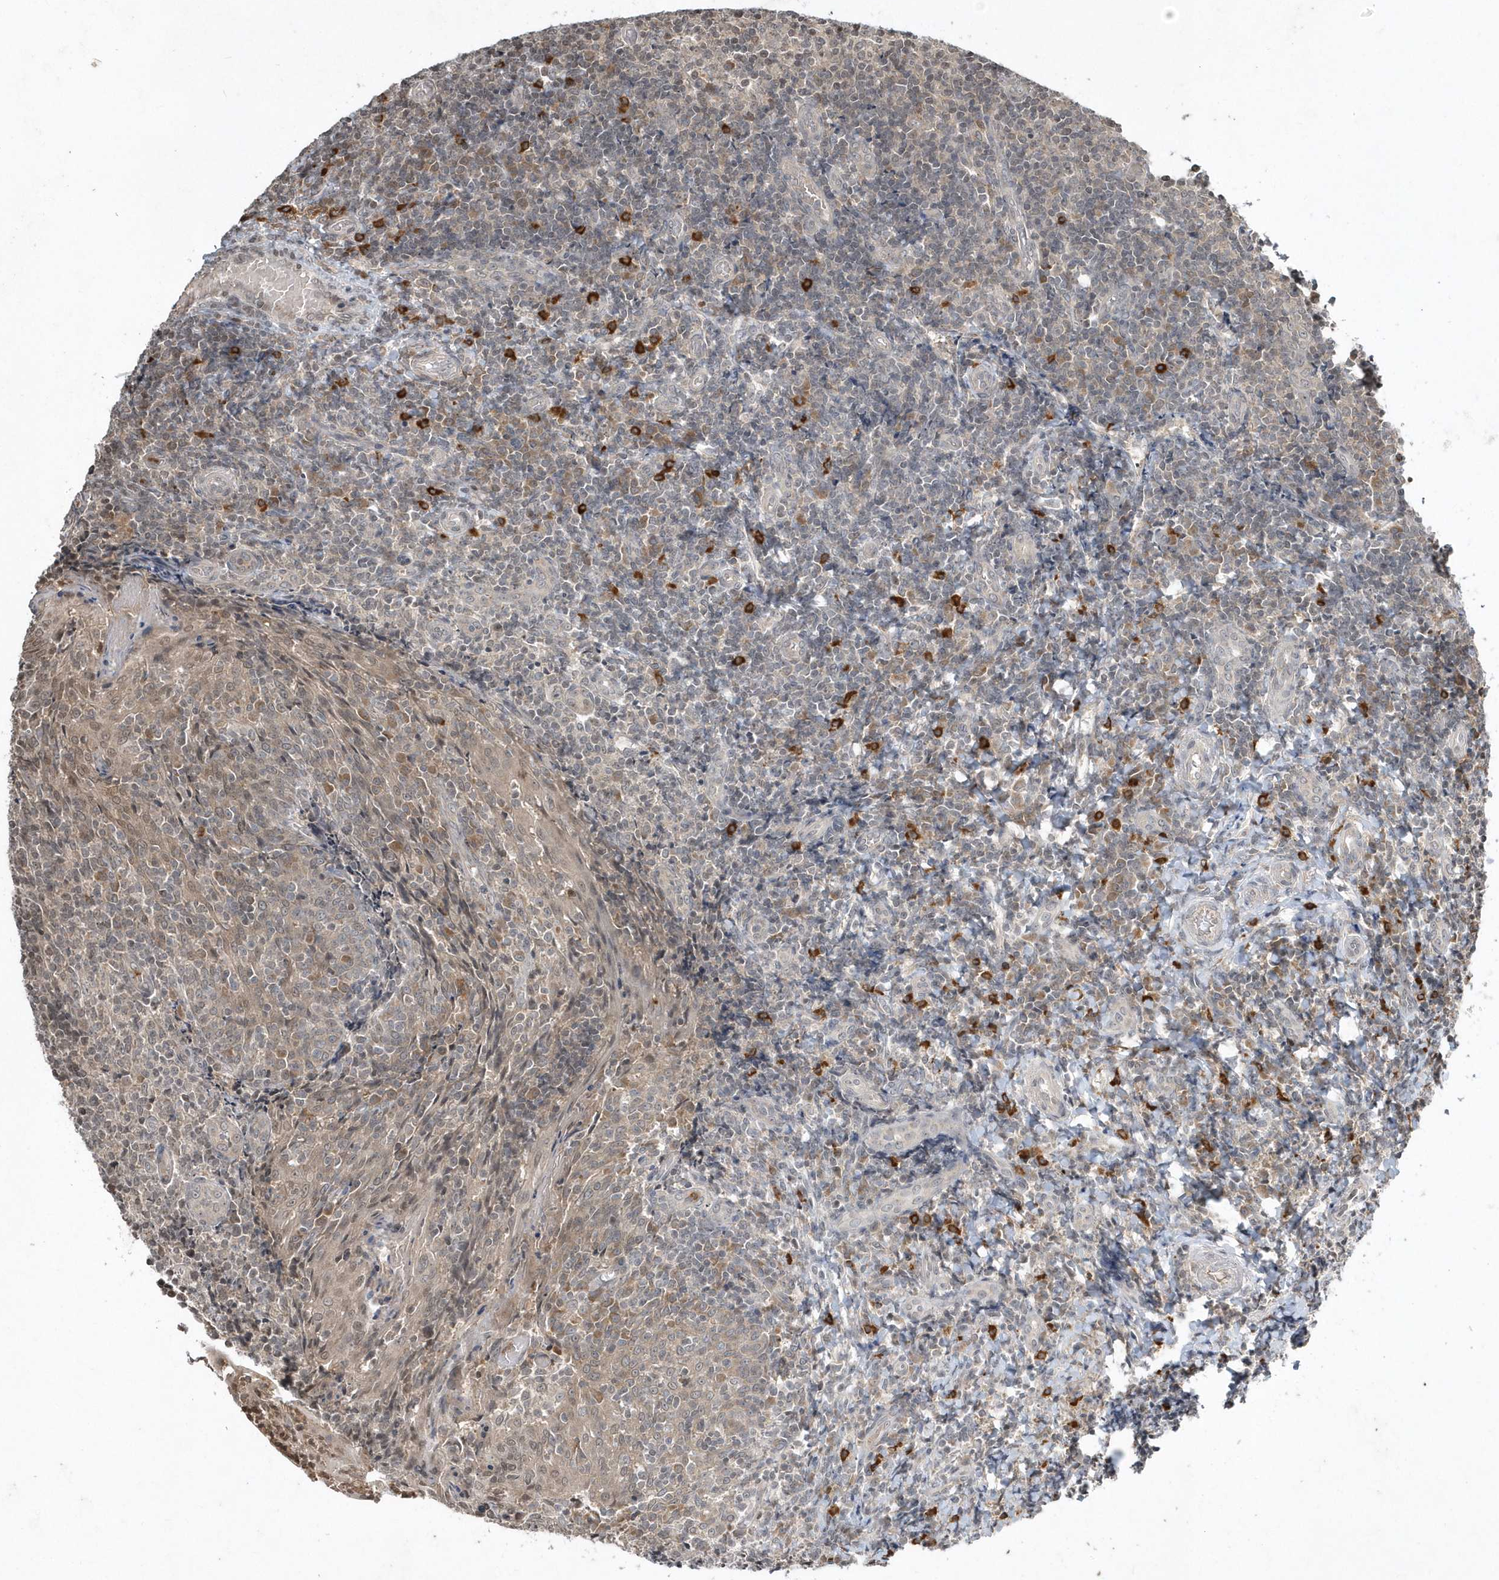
{"staining": {"intensity": "weak", "quantity": "<25%", "location": "cytoplasmic/membranous"}, "tissue": "tonsil", "cell_type": "Germinal center cells", "image_type": "normal", "snomed": [{"axis": "morphology", "description": "Normal tissue, NOS"}, {"axis": "topography", "description": "Tonsil"}], "caption": "Germinal center cells are negative for brown protein staining in normal tonsil. Brightfield microscopy of IHC stained with DAB (brown) and hematoxylin (blue), captured at high magnification.", "gene": "EIF2B1", "patient": {"sex": "female", "age": 19}}